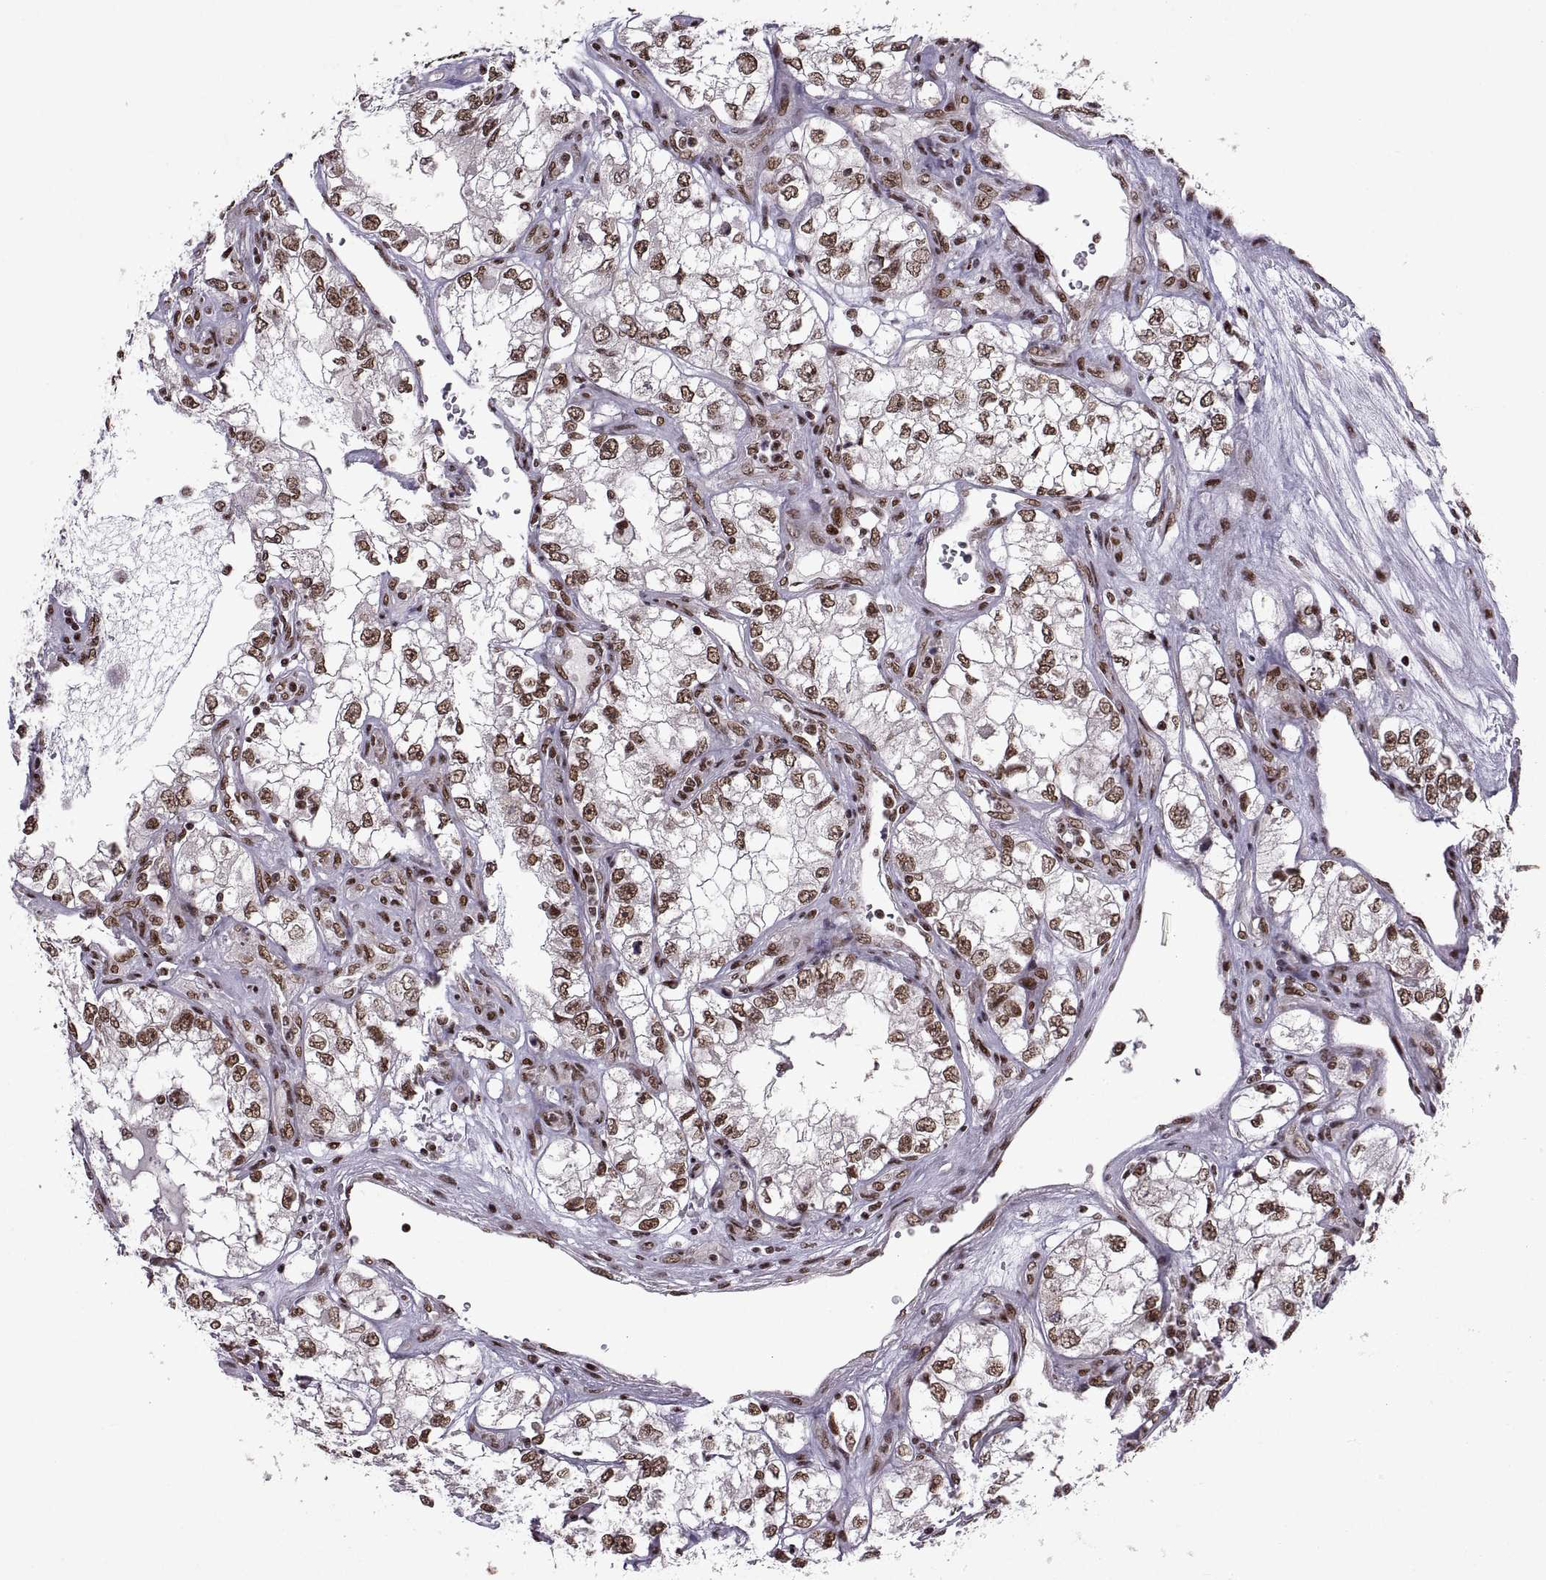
{"staining": {"intensity": "moderate", "quantity": ">75%", "location": "nuclear"}, "tissue": "renal cancer", "cell_type": "Tumor cells", "image_type": "cancer", "snomed": [{"axis": "morphology", "description": "Adenocarcinoma, NOS"}, {"axis": "topography", "description": "Kidney"}], "caption": "The photomicrograph exhibits staining of renal cancer, revealing moderate nuclear protein staining (brown color) within tumor cells. Nuclei are stained in blue.", "gene": "MT1E", "patient": {"sex": "female", "age": 59}}